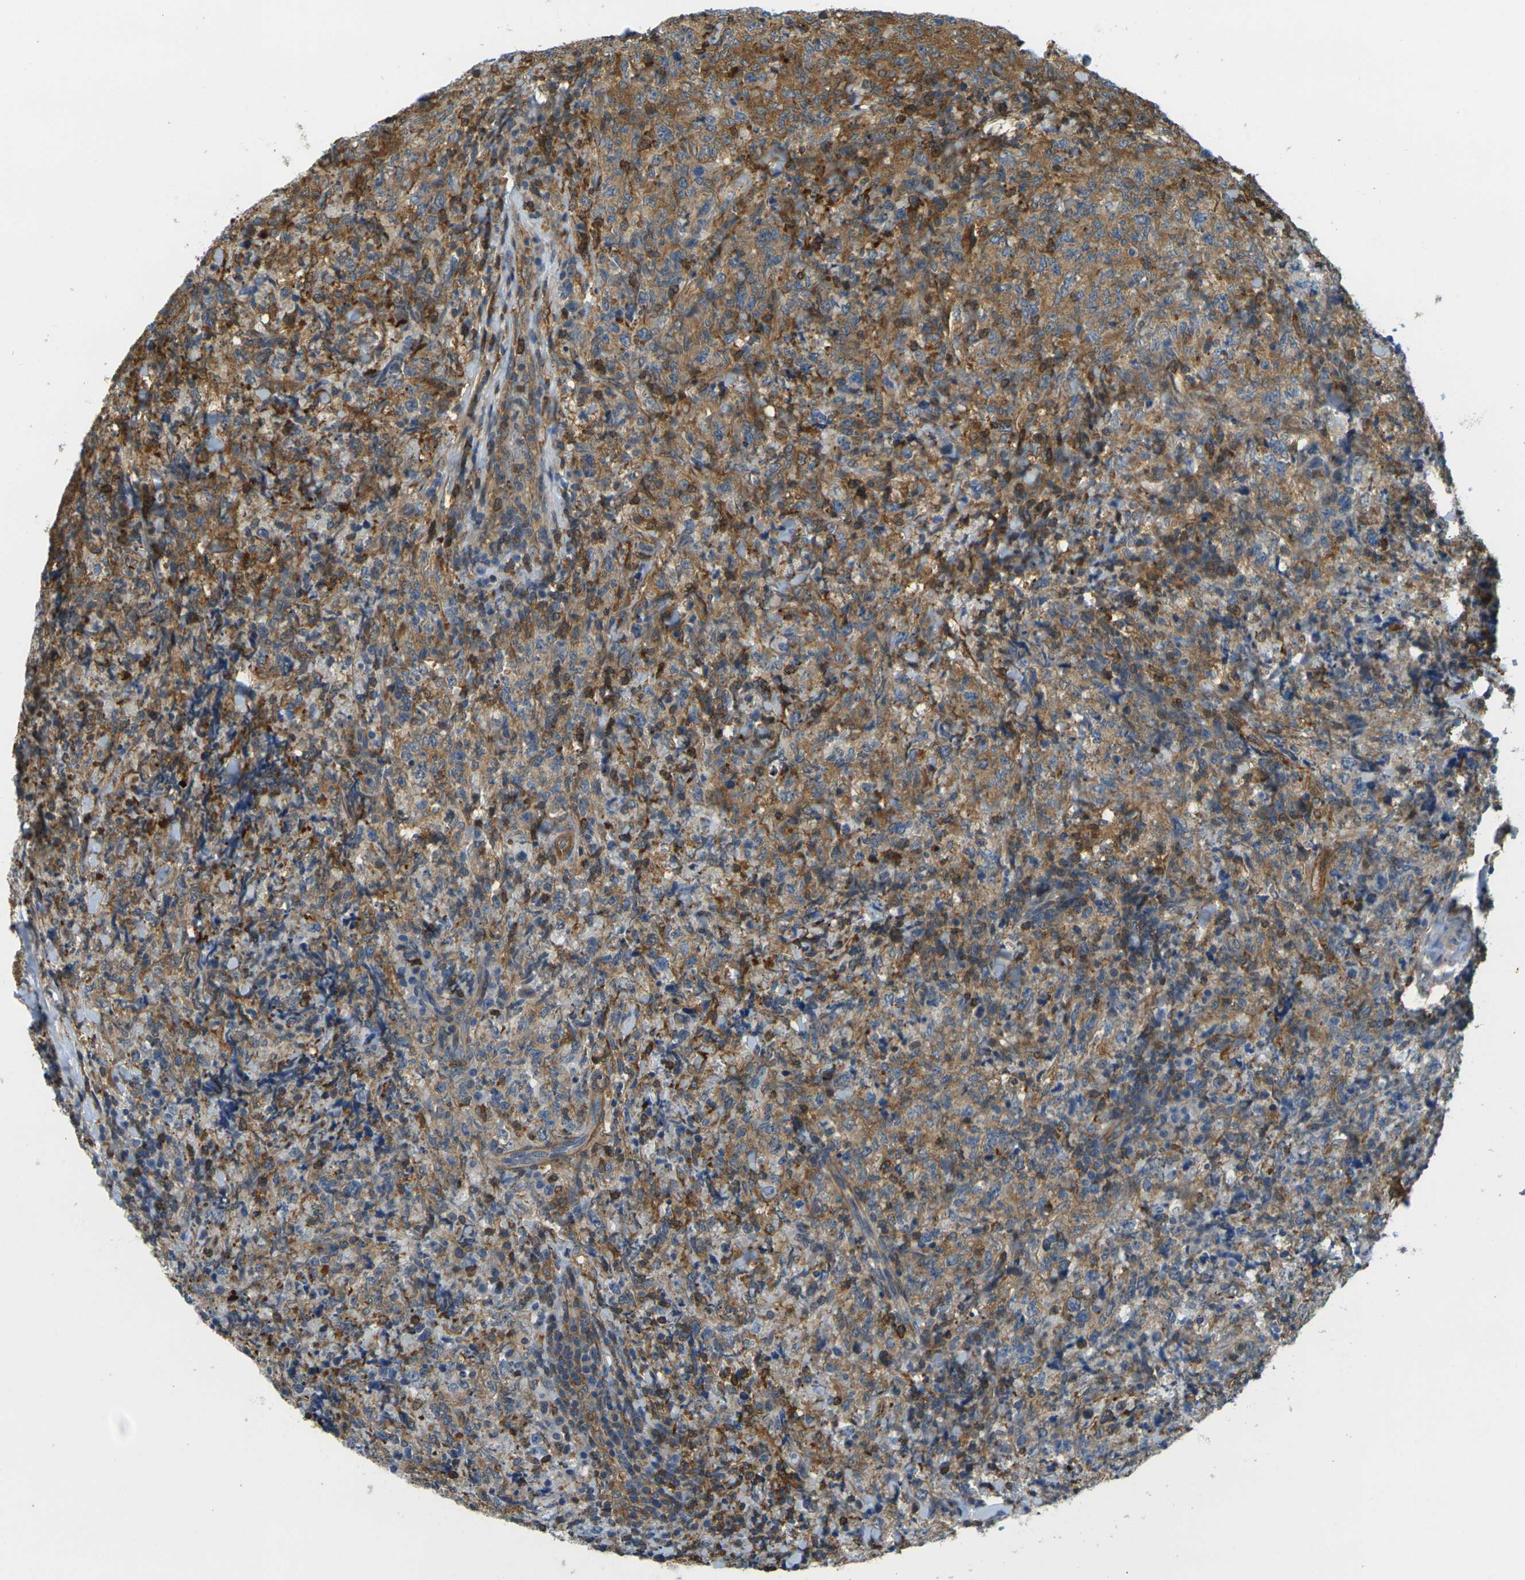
{"staining": {"intensity": "moderate", "quantity": "25%-75%", "location": "cytoplasmic/membranous"}, "tissue": "lymphoma", "cell_type": "Tumor cells", "image_type": "cancer", "snomed": [{"axis": "morphology", "description": "Malignant lymphoma, non-Hodgkin's type, High grade"}, {"axis": "topography", "description": "Tonsil"}], "caption": "Moderate cytoplasmic/membranous staining for a protein is identified in approximately 25%-75% of tumor cells of high-grade malignant lymphoma, non-Hodgkin's type using immunohistochemistry (IHC).", "gene": "LASP1", "patient": {"sex": "female", "age": 36}}